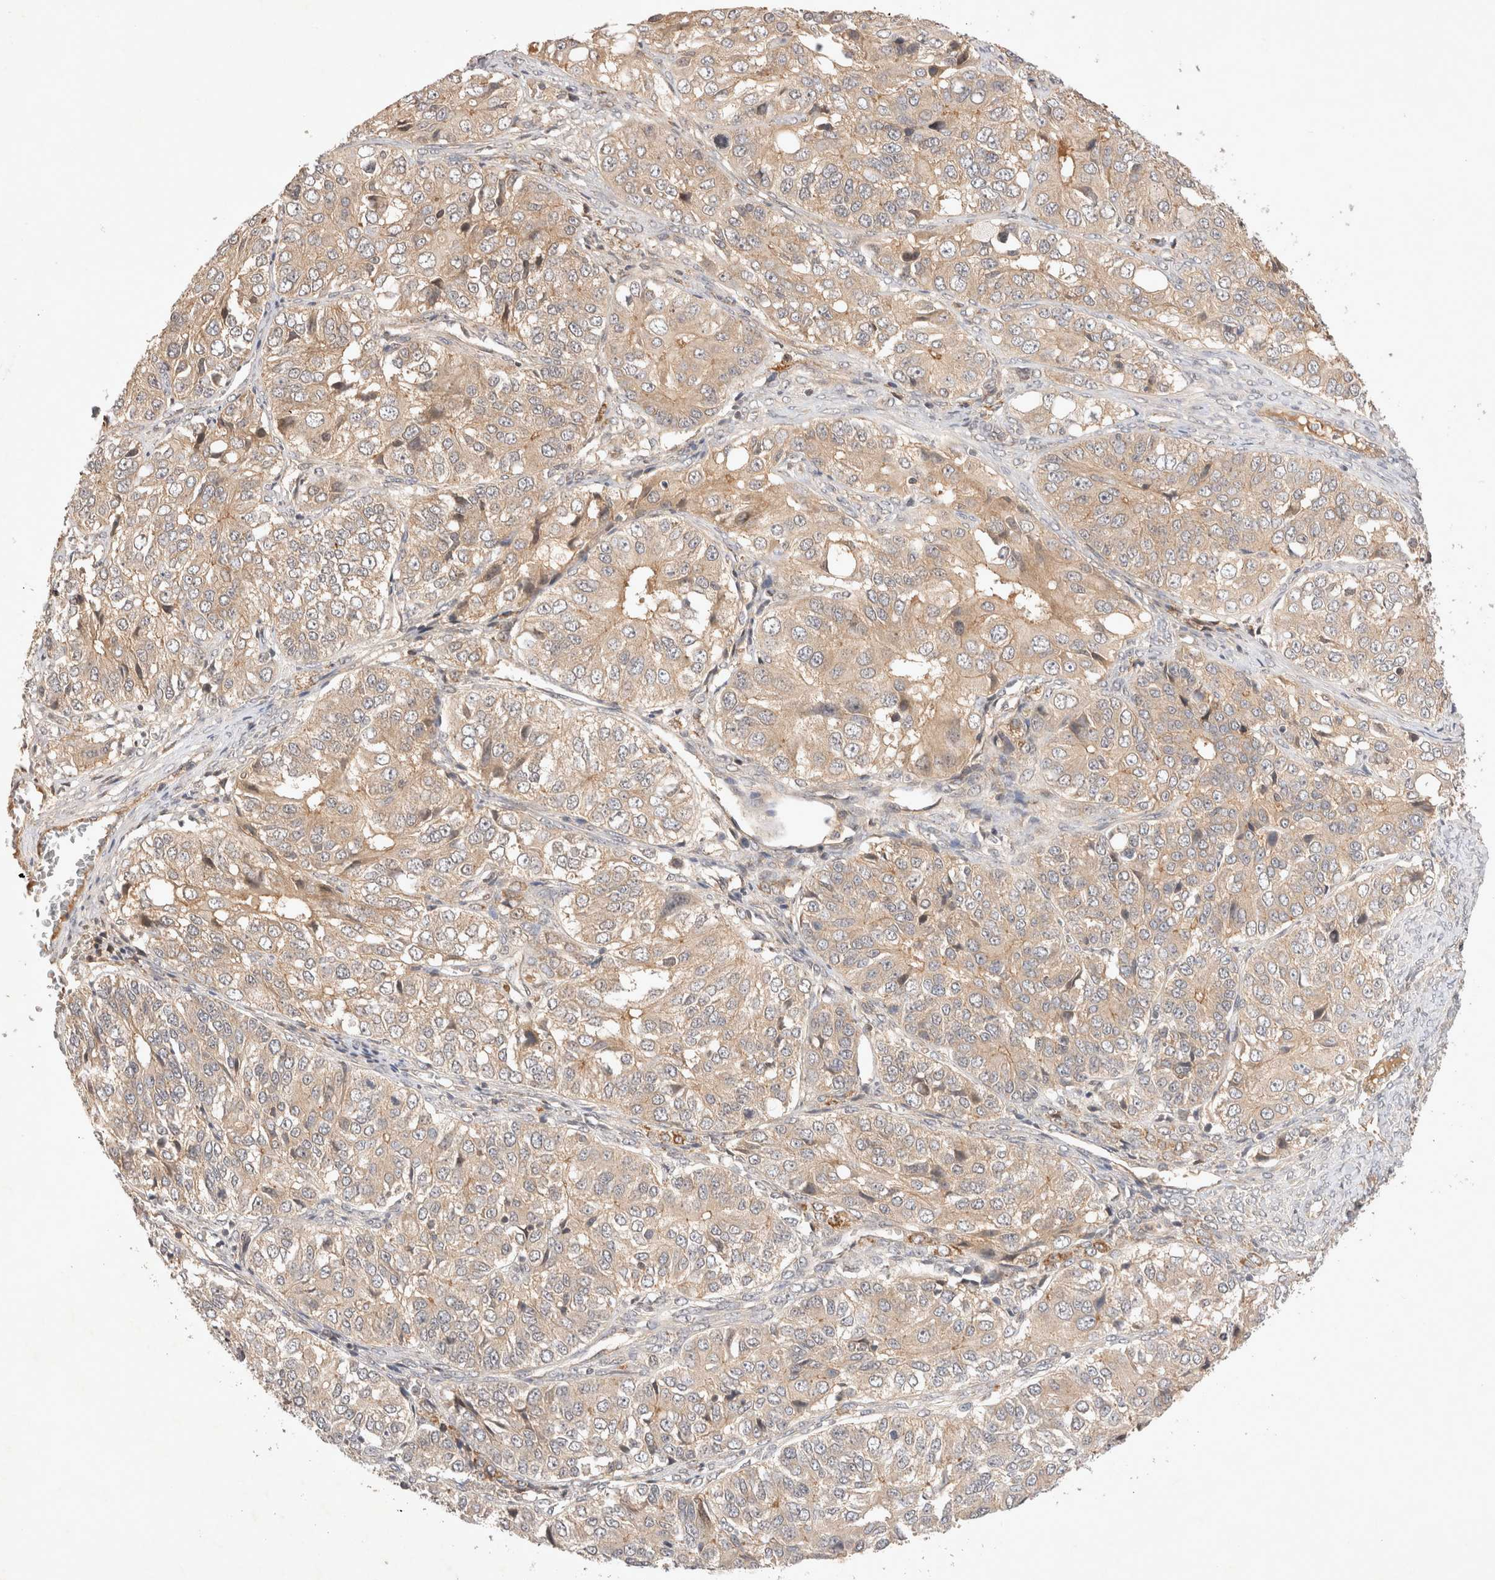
{"staining": {"intensity": "weak", "quantity": ">75%", "location": "cytoplasmic/membranous"}, "tissue": "ovarian cancer", "cell_type": "Tumor cells", "image_type": "cancer", "snomed": [{"axis": "morphology", "description": "Carcinoma, endometroid"}, {"axis": "topography", "description": "Ovary"}], "caption": "The image shows a brown stain indicating the presence of a protein in the cytoplasmic/membranous of tumor cells in ovarian cancer (endometroid carcinoma). (brown staining indicates protein expression, while blue staining denotes nuclei).", "gene": "YES1", "patient": {"sex": "female", "age": 51}}